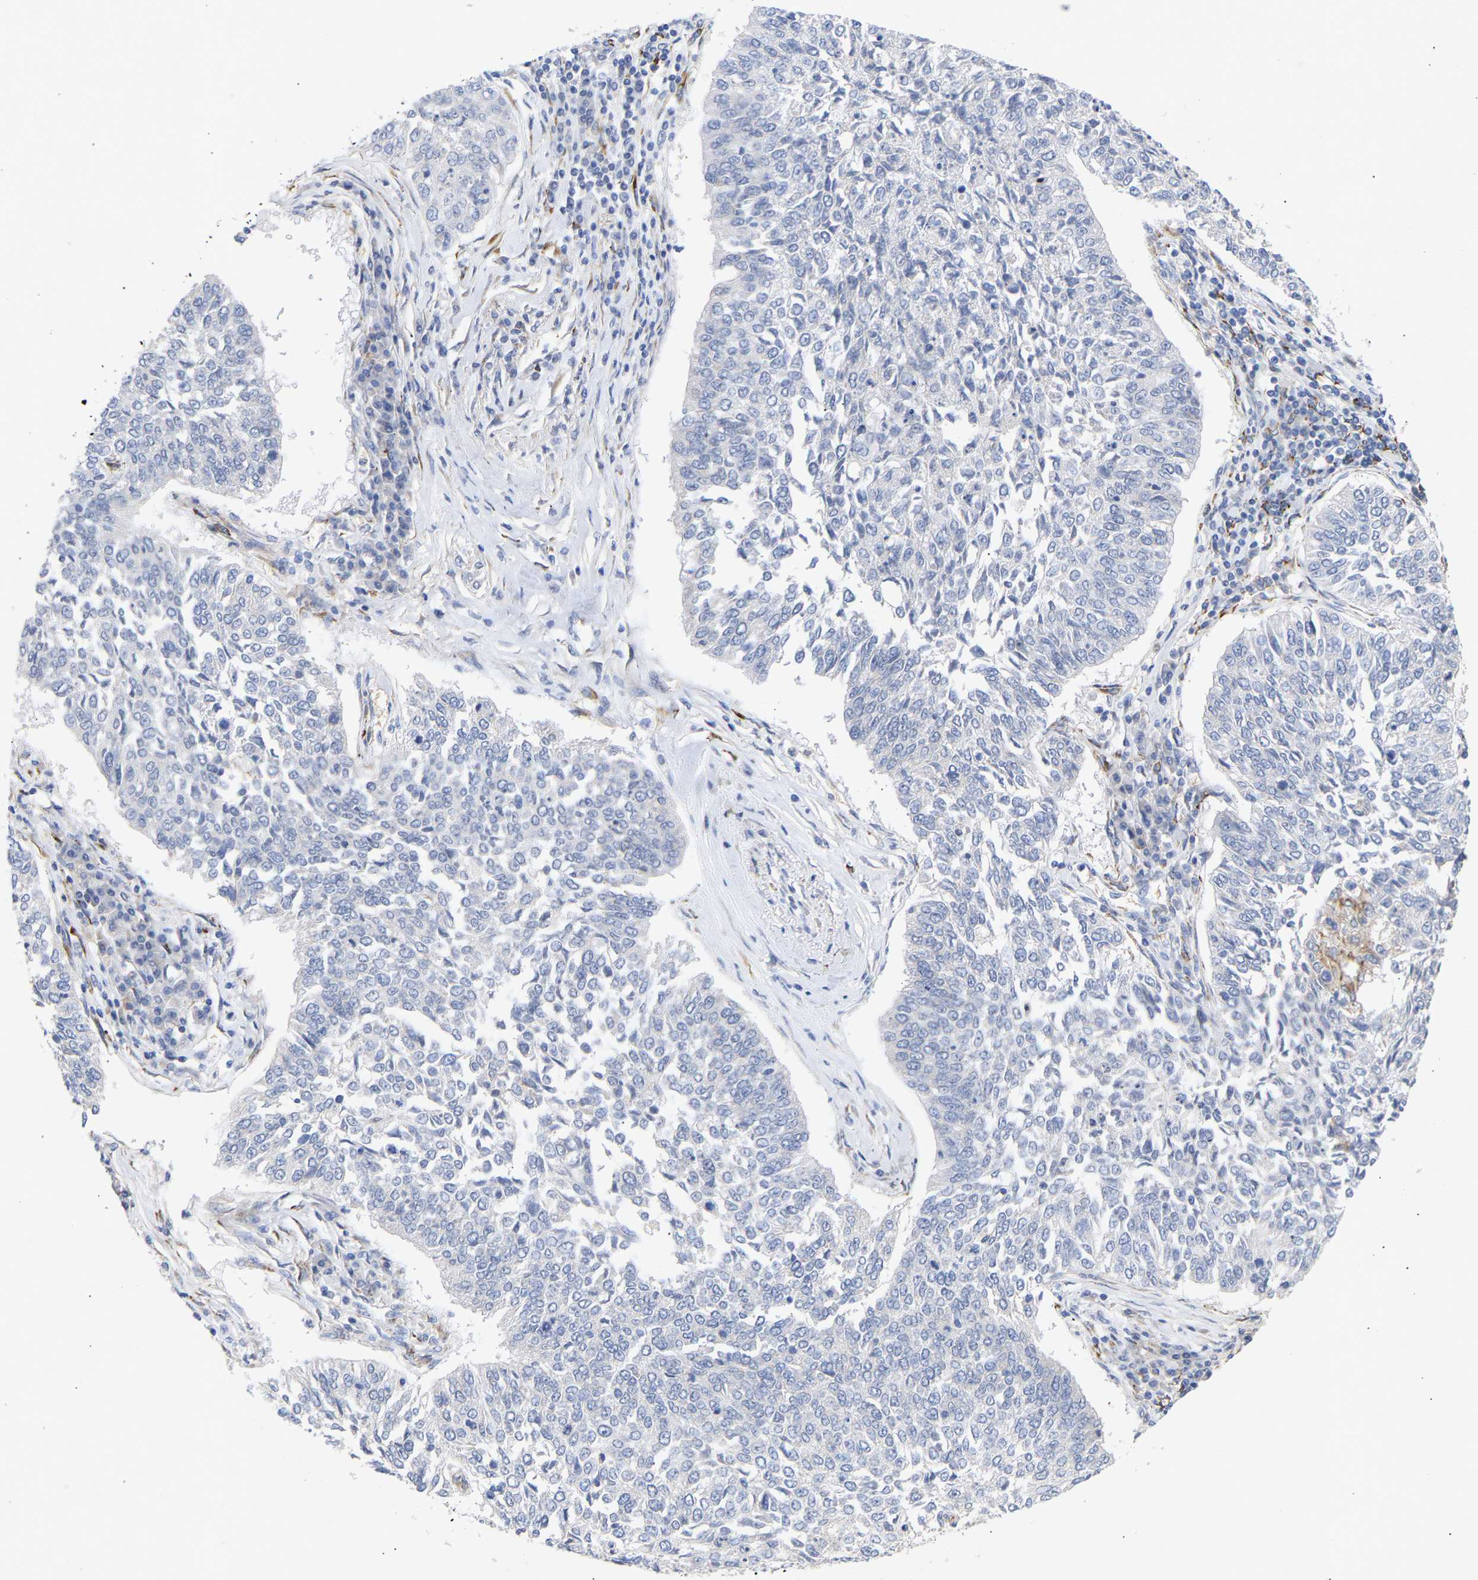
{"staining": {"intensity": "negative", "quantity": "none", "location": "none"}, "tissue": "lung cancer", "cell_type": "Tumor cells", "image_type": "cancer", "snomed": [{"axis": "morphology", "description": "Normal tissue, NOS"}, {"axis": "morphology", "description": "Squamous cell carcinoma, NOS"}, {"axis": "topography", "description": "Cartilage tissue"}, {"axis": "topography", "description": "Bronchus"}, {"axis": "topography", "description": "Lung"}], "caption": "A photomicrograph of human lung cancer is negative for staining in tumor cells.", "gene": "SELENOM", "patient": {"sex": "female", "age": 49}}